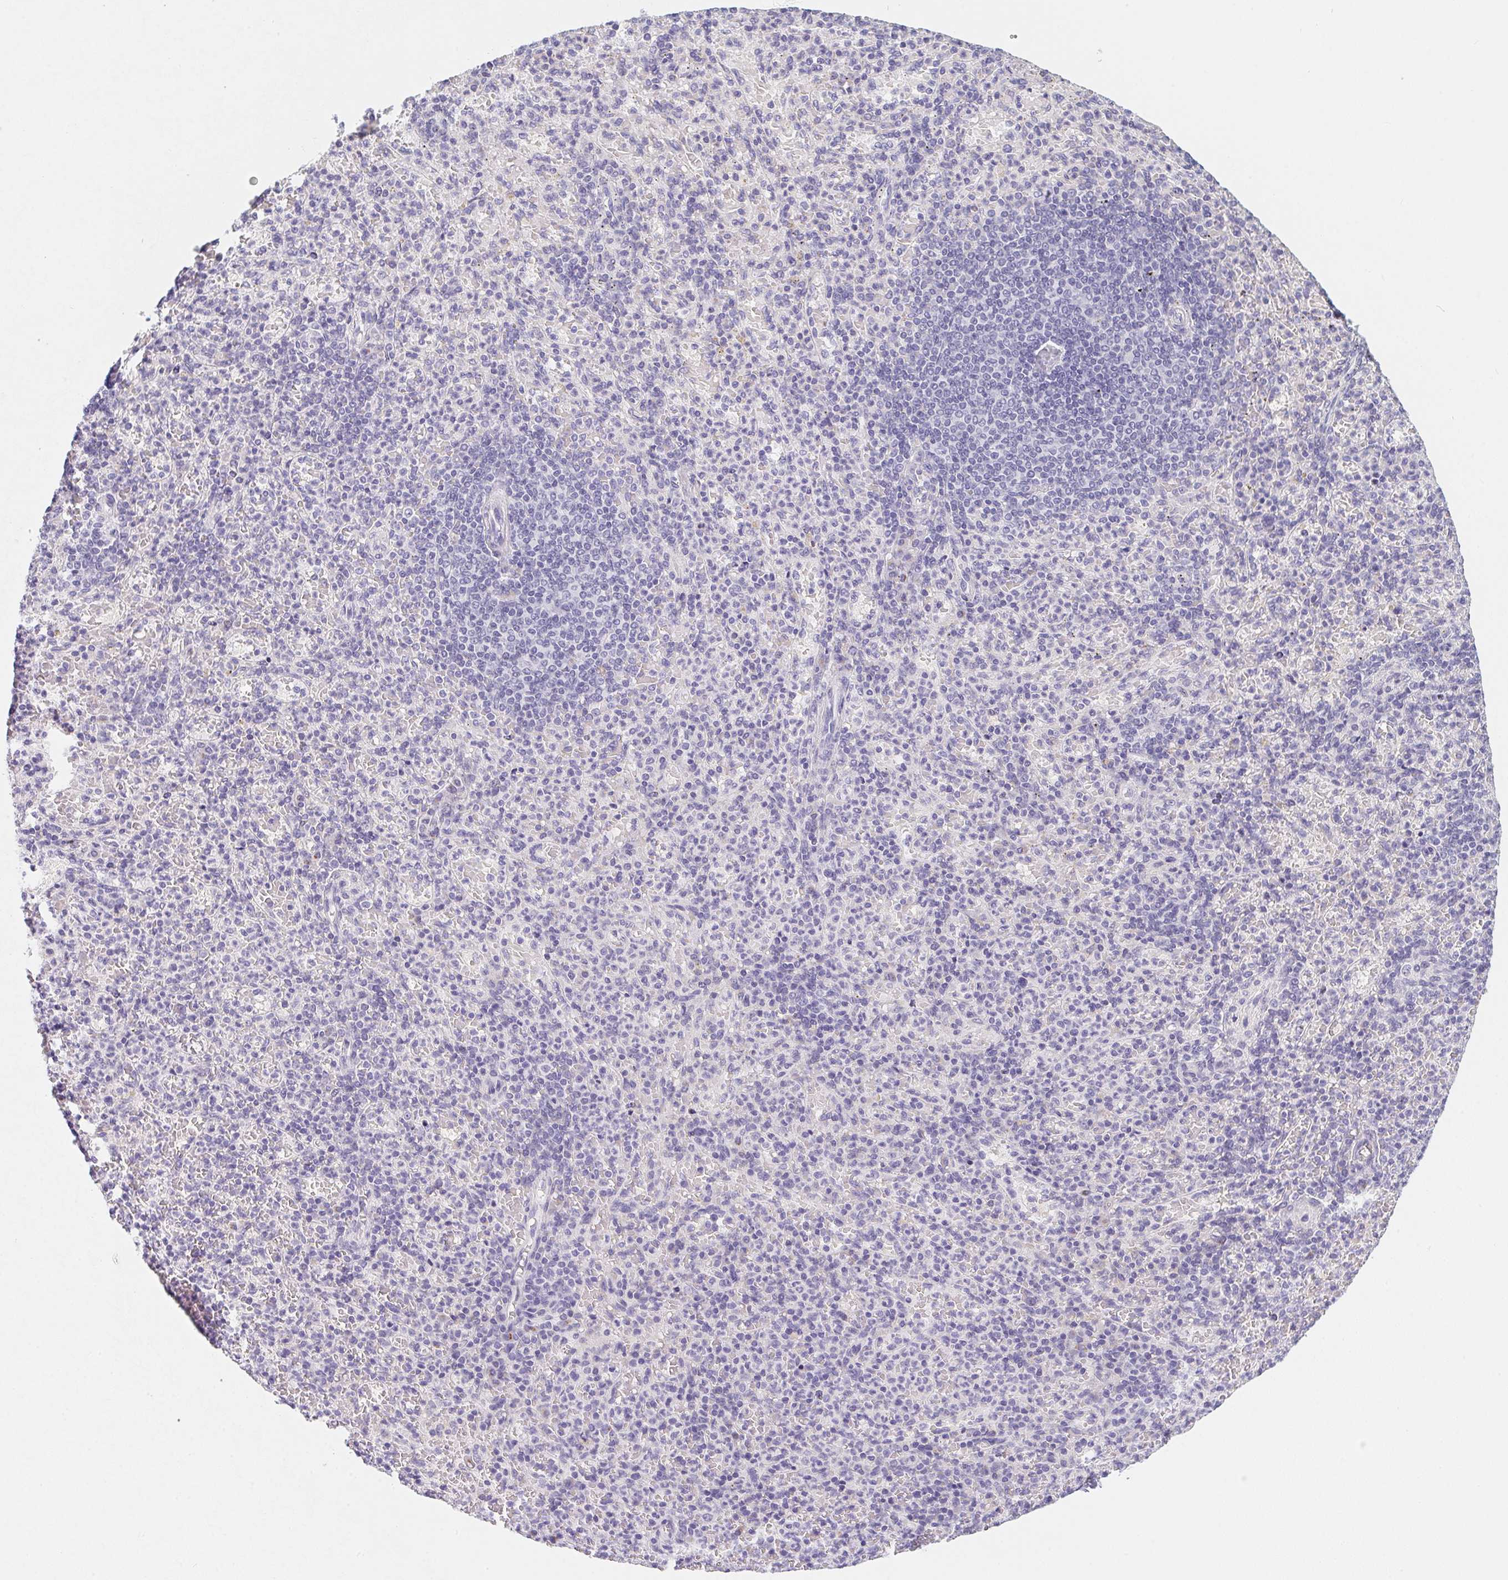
{"staining": {"intensity": "negative", "quantity": "none", "location": "none"}, "tissue": "spleen", "cell_type": "Cells in red pulp", "image_type": "normal", "snomed": [{"axis": "morphology", "description": "Normal tissue, NOS"}, {"axis": "topography", "description": "Spleen"}], "caption": "A photomicrograph of spleen stained for a protein displays no brown staining in cells in red pulp. (Stains: DAB (3,3'-diaminobenzidine) immunohistochemistry with hematoxylin counter stain, Microscopy: brightfield microscopy at high magnification).", "gene": "MAP1A", "patient": {"sex": "female", "age": 74}}